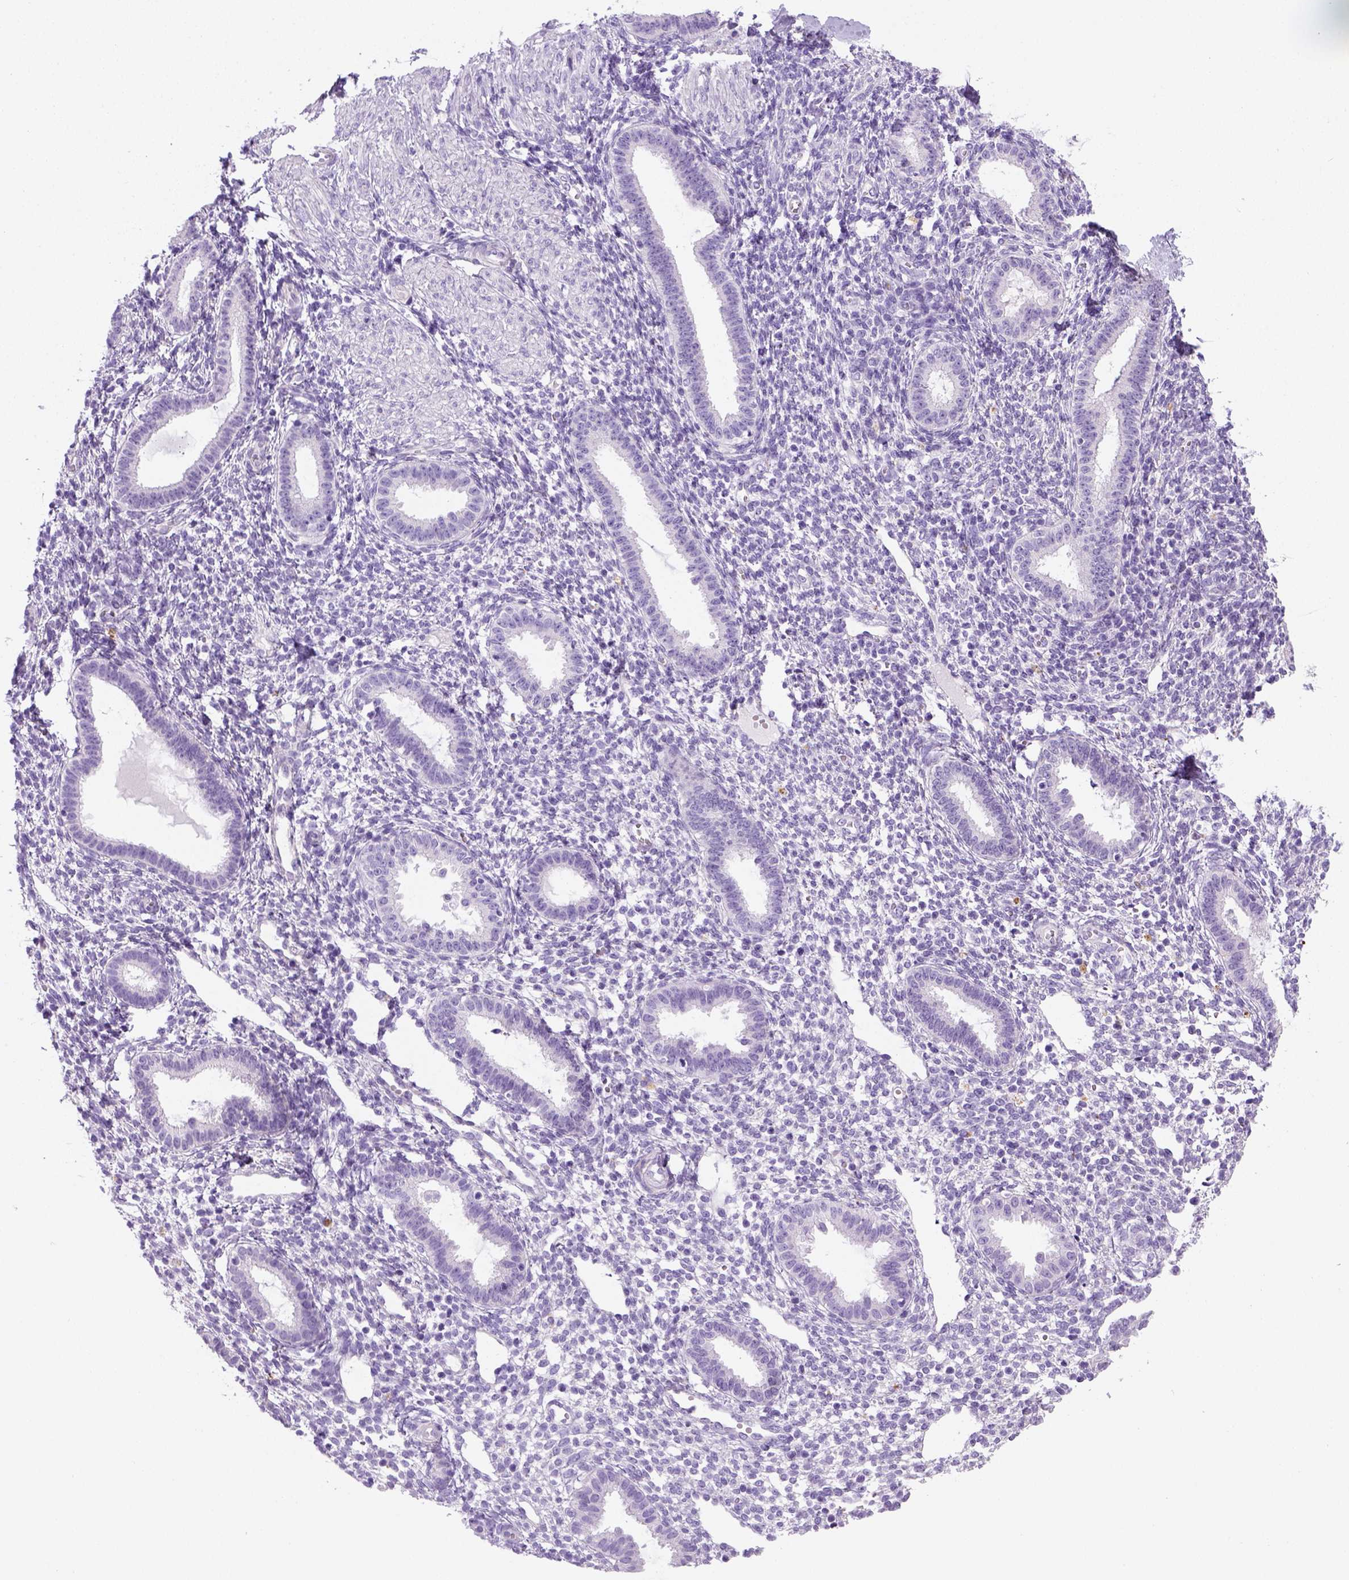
{"staining": {"intensity": "negative", "quantity": "none", "location": "none"}, "tissue": "endometrium", "cell_type": "Cells in endometrial stroma", "image_type": "normal", "snomed": [{"axis": "morphology", "description": "Normal tissue, NOS"}, {"axis": "topography", "description": "Endometrium"}], "caption": "IHC histopathology image of normal endometrium stained for a protein (brown), which exhibits no staining in cells in endometrial stroma.", "gene": "KRT71", "patient": {"sex": "female", "age": 36}}